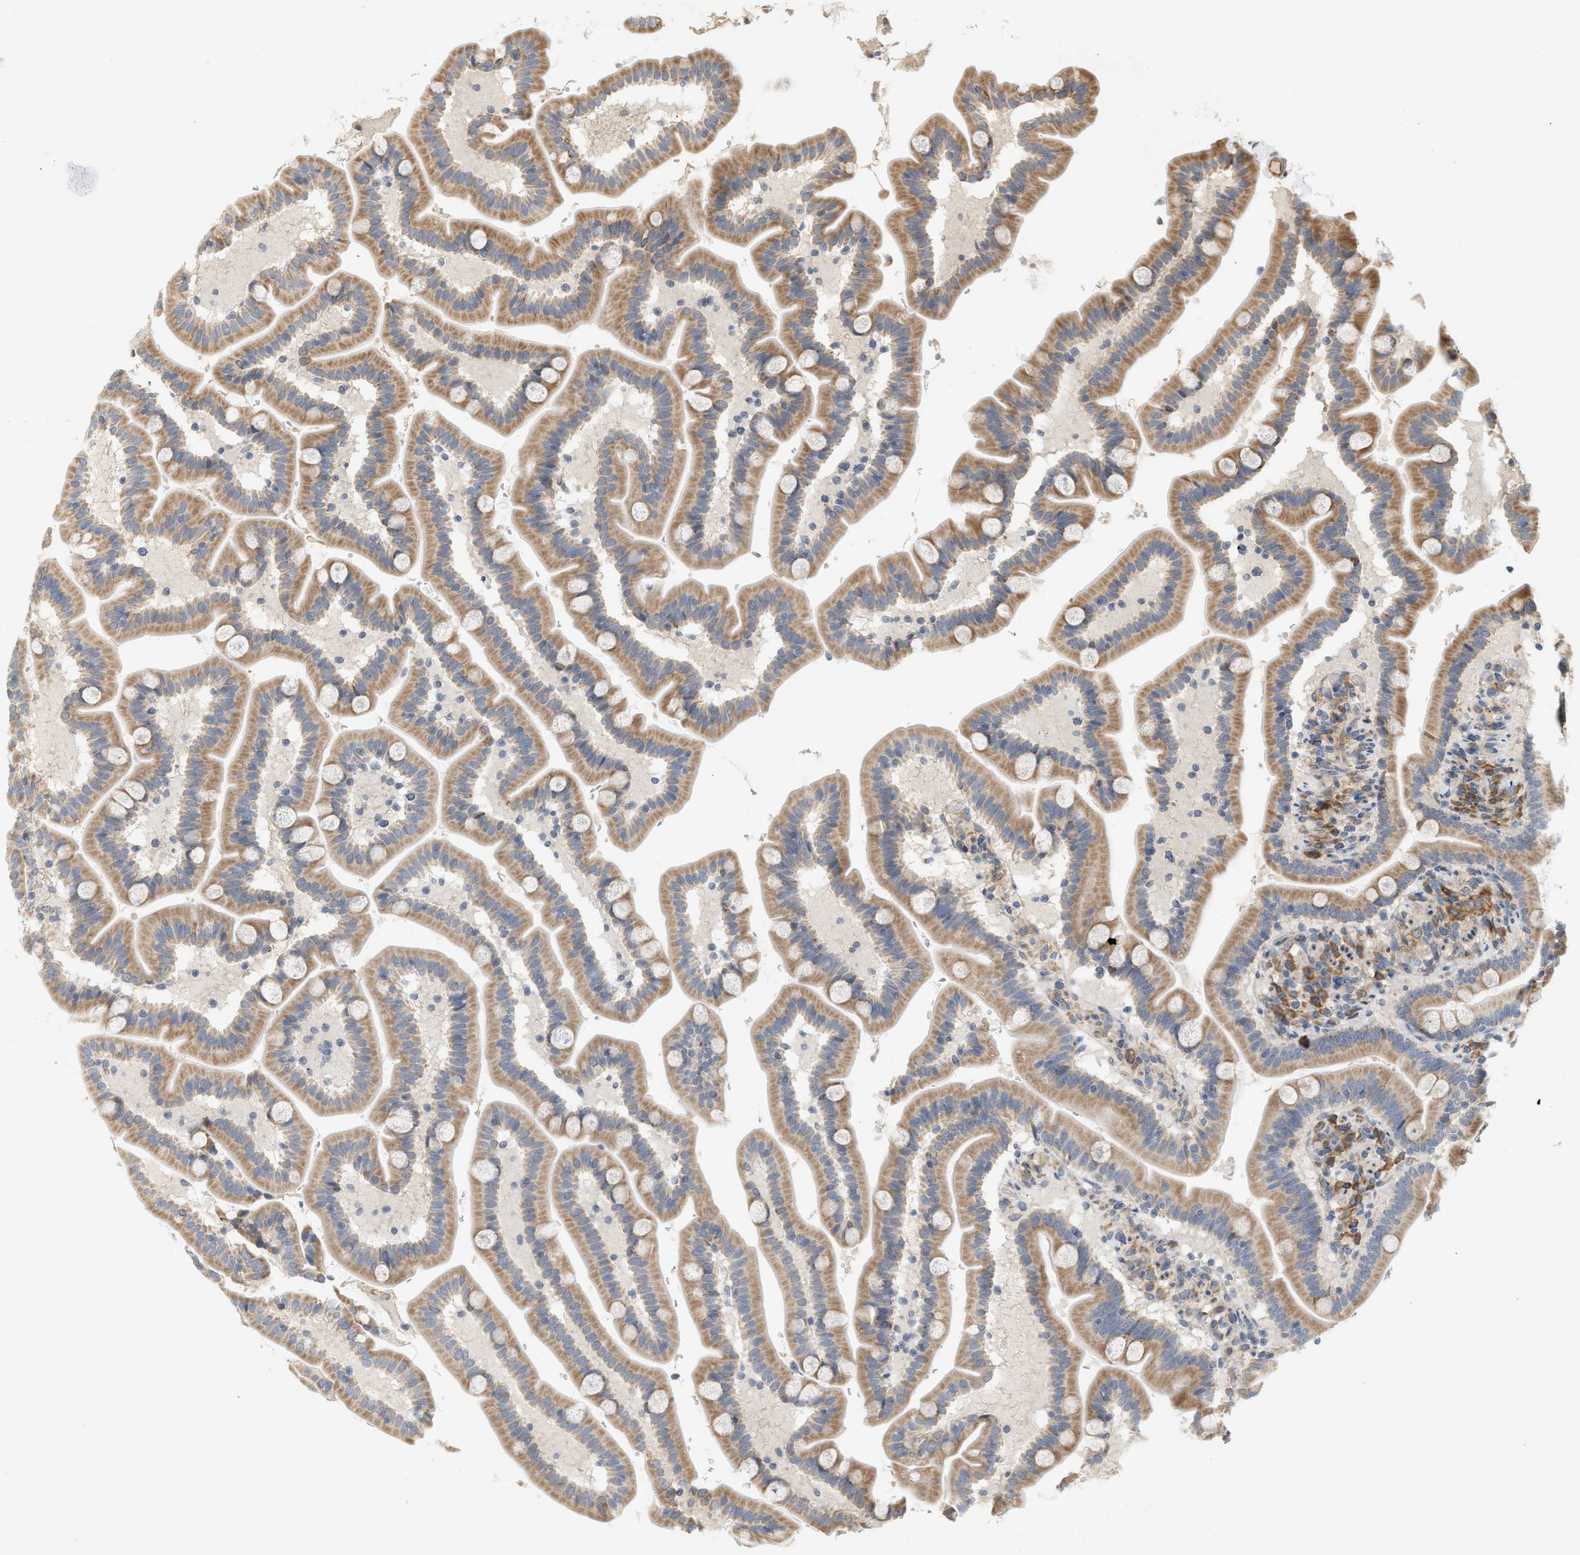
{"staining": {"intensity": "moderate", "quantity": ">75%", "location": "cytoplasmic/membranous"}, "tissue": "duodenum", "cell_type": "Glandular cells", "image_type": "normal", "snomed": [{"axis": "morphology", "description": "Normal tissue, NOS"}, {"axis": "topography", "description": "Duodenum"}], "caption": "Brown immunohistochemical staining in unremarkable human duodenum shows moderate cytoplasmic/membranous positivity in about >75% of glandular cells. The protein is shown in brown color, while the nuclei are stained blue.", "gene": "SVOP", "patient": {"sex": "male", "age": 54}}